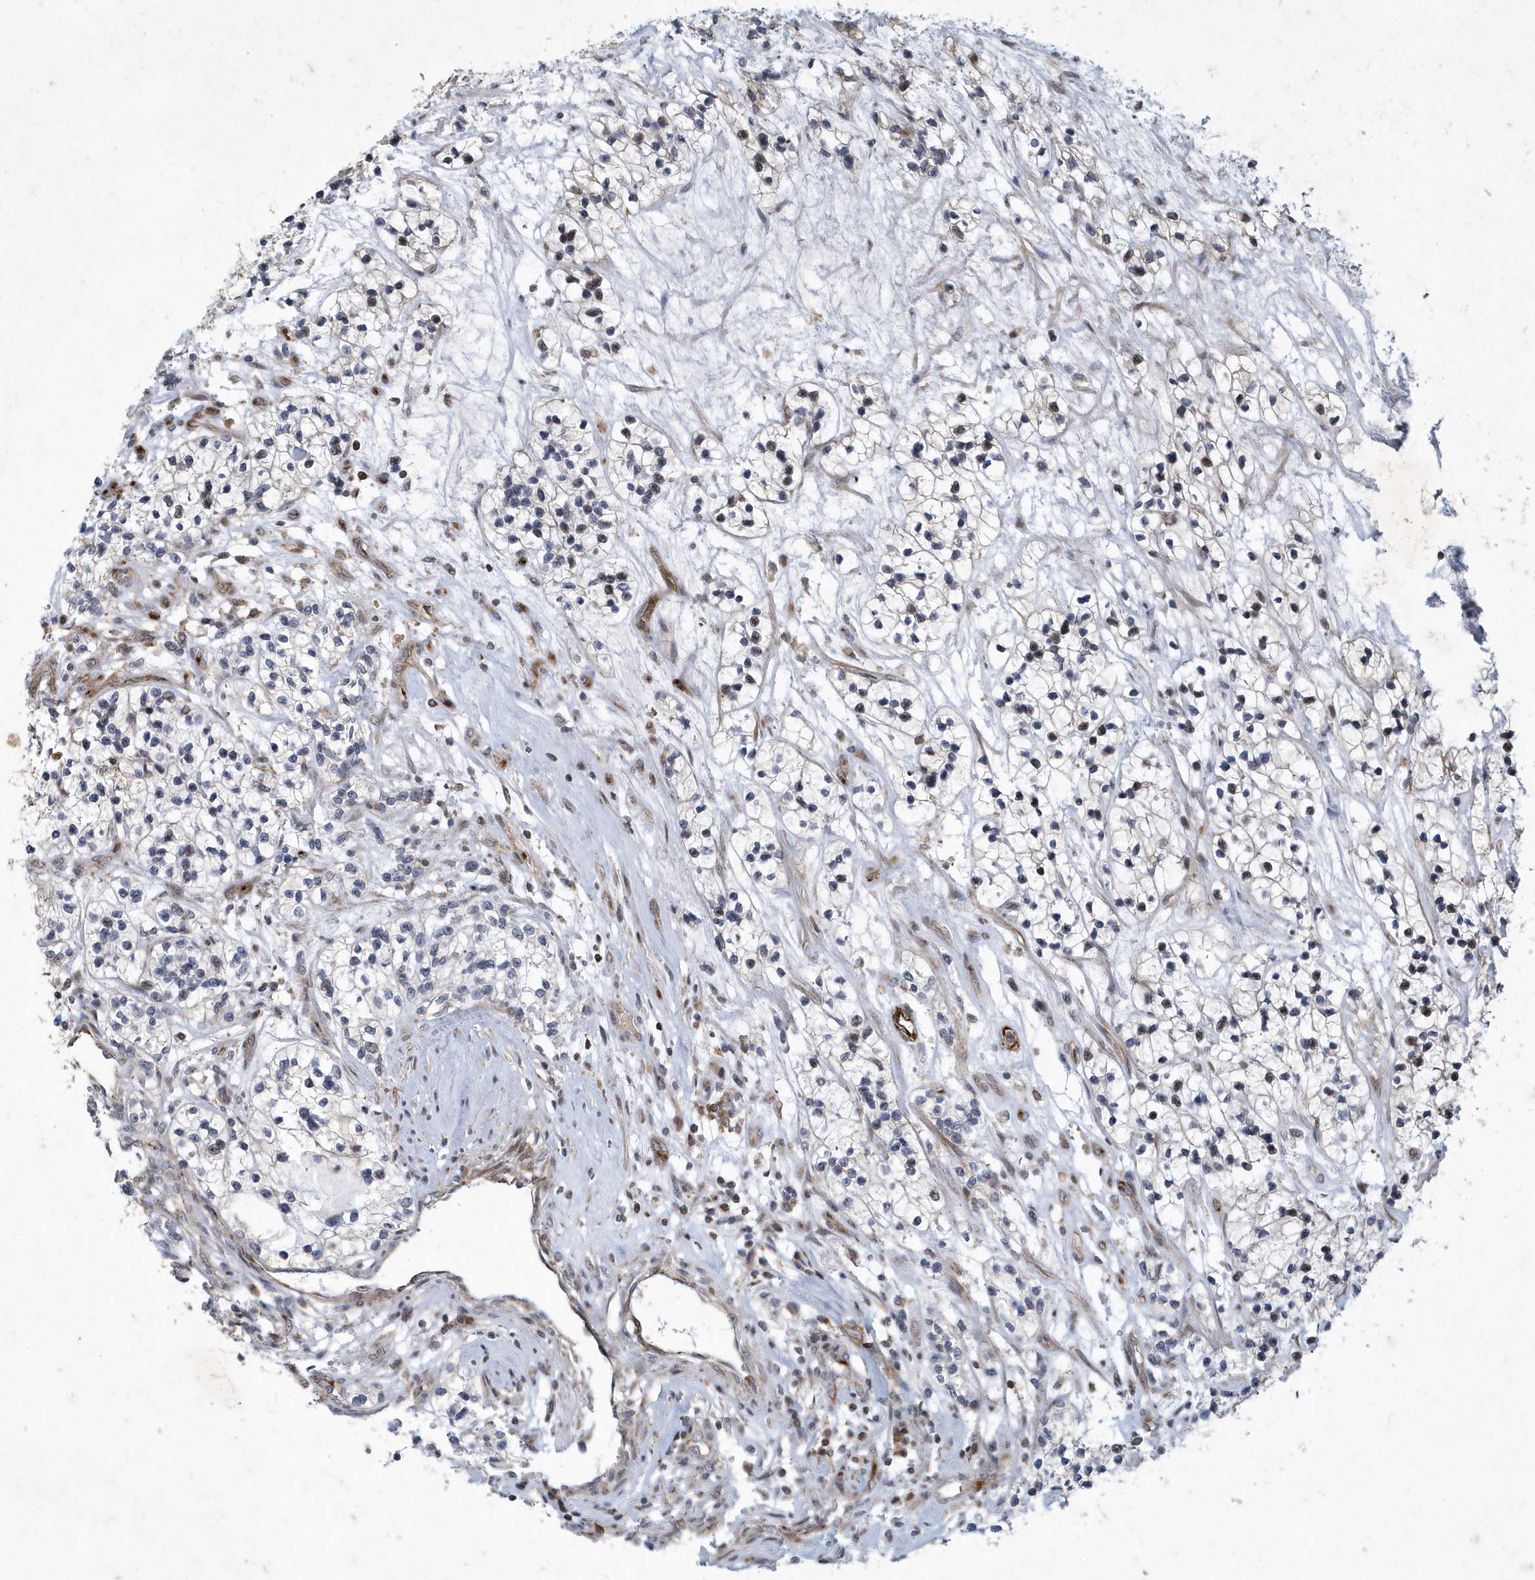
{"staining": {"intensity": "negative", "quantity": "none", "location": "none"}, "tissue": "renal cancer", "cell_type": "Tumor cells", "image_type": "cancer", "snomed": [{"axis": "morphology", "description": "Adenocarcinoma, NOS"}, {"axis": "topography", "description": "Kidney"}], "caption": "A histopathology image of human renal cancer is negative for staining in tumor cells. (DAB (3,3'-diaminobenzidine) IHC with hematoxylin counter stain).", "gene": "N4BP2", "patient": {"sex": "female", "age": 57}}